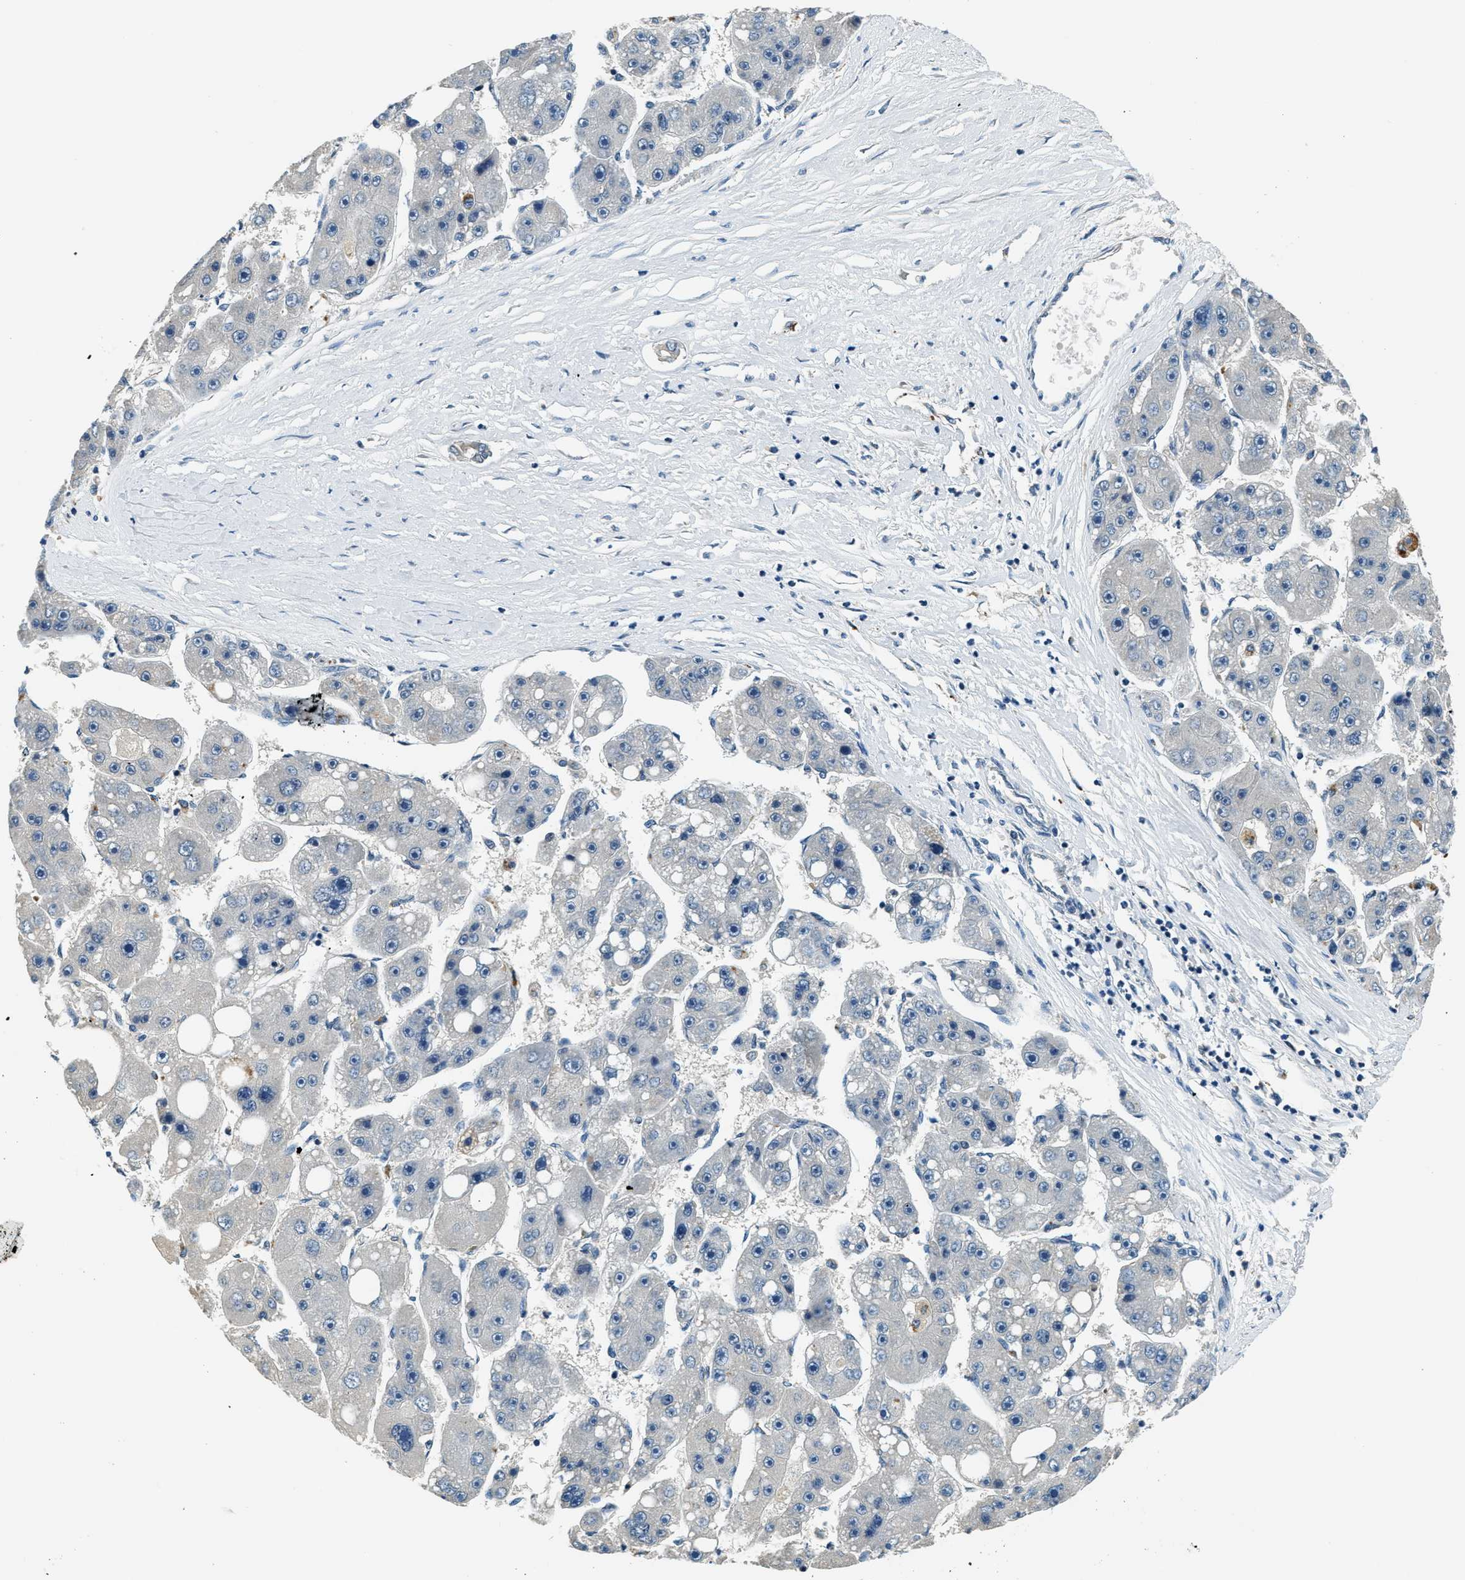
{"staining": {"intensity": "negative", "quantity": "none", "location": "none"}, "tissue": "liver cancer", "cell_type": "Tumor cells", "image_type": "cancer", "snomed": [{"axis": "morphology", "description": "Carcinoma, Hepatocellular, NOS"}, {"axis": "topography", "description": "Liver"}], "caption": "Immunohistochemistry (IHC) histopathology image of hepatocellular carcinoma (liver) stained for a protein (brown), which reveals no expression in tumor cells.", "gene": "NME8", "patient": {"sex": "female", "age": 61}}